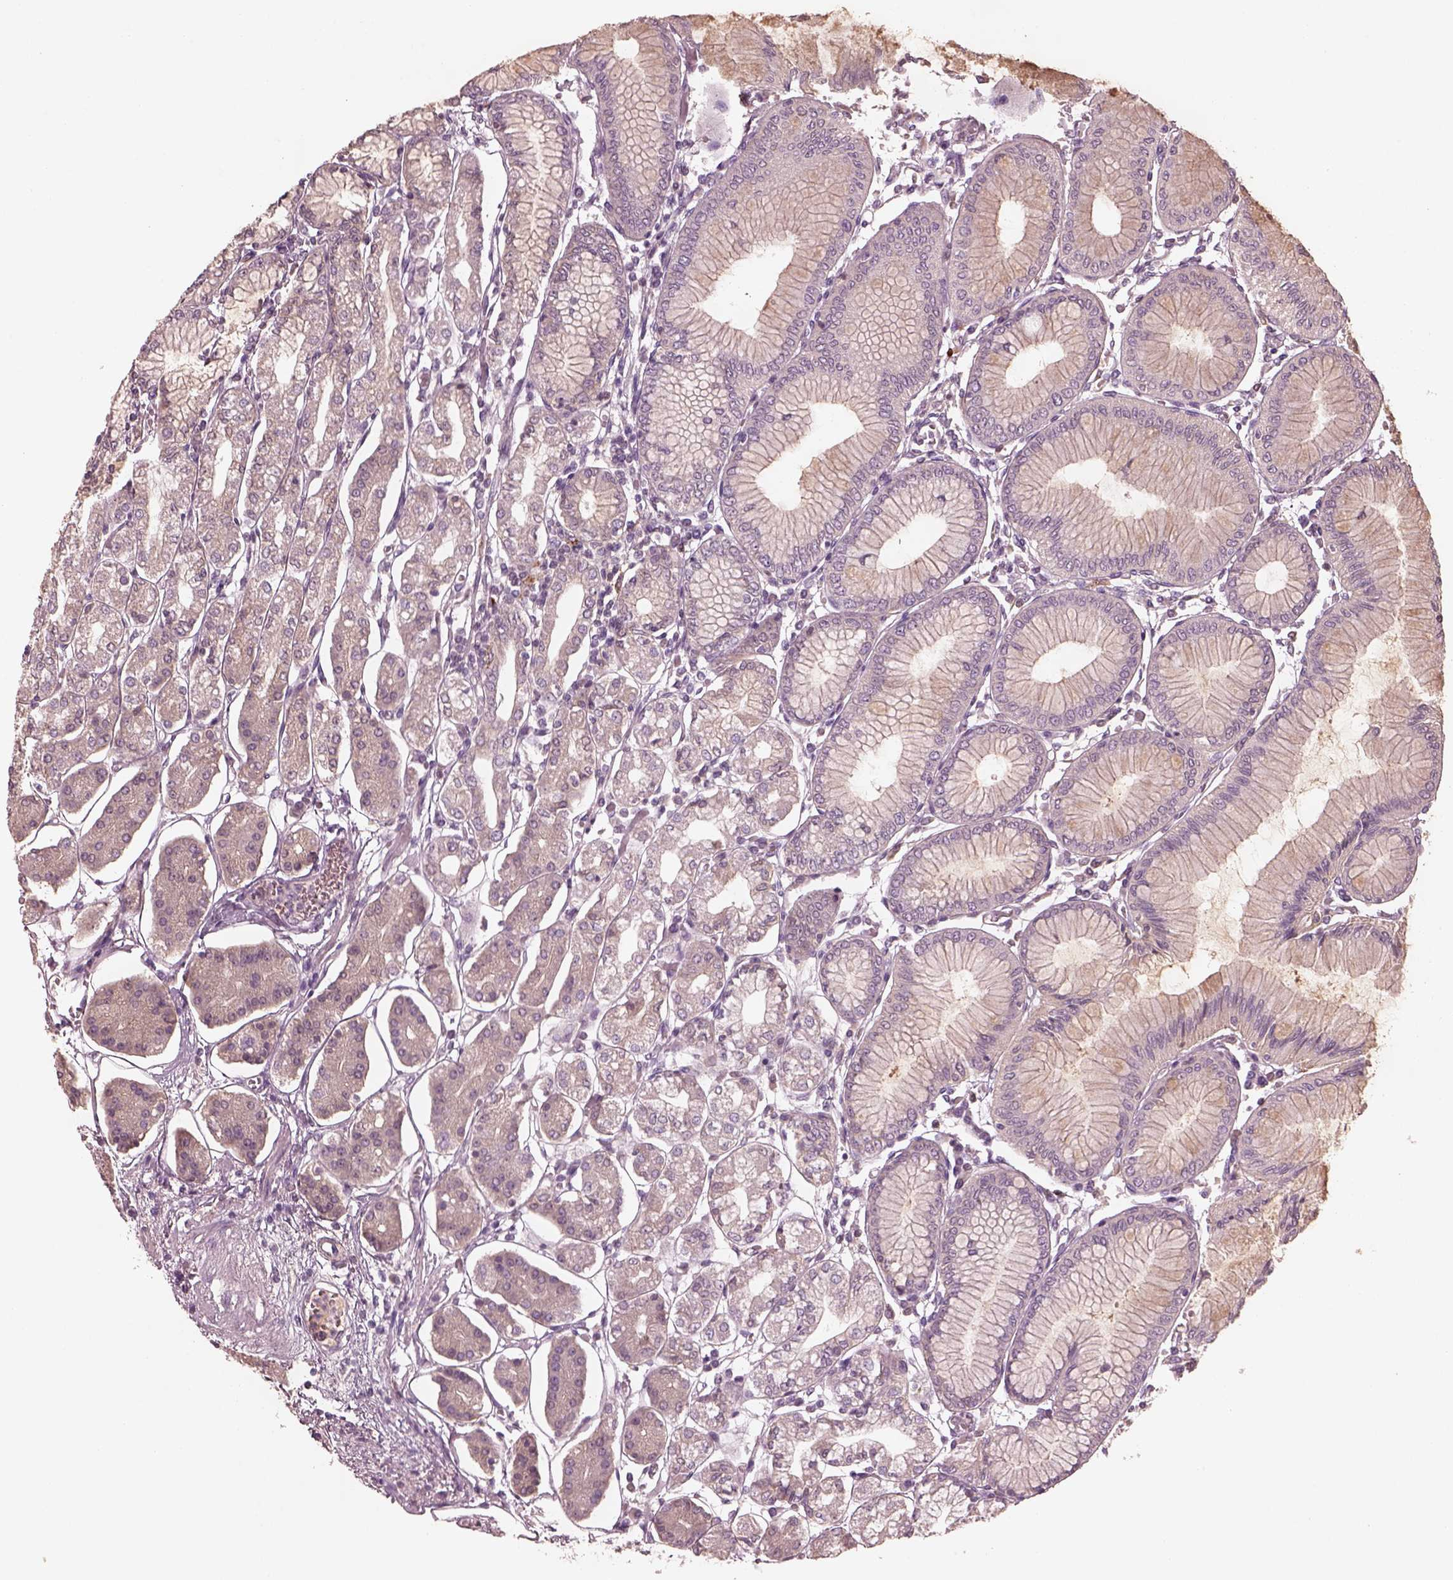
{"staining": {"intensity": "negative", "quantity": "none", "location": "none"}, "tissue": "stomach", "cell_type": "Glandular cells", "image_type": "normal", "snomed": [{"axis": "morphology", "description": "Normal tissue, NOS"}, {"axis": "topography", "description": "Skeletal muscle"}, {"axis": "topography", "description": "Stomach"}], "caption": "DAB (3,3'-diaminobenzidine) immunohistochemical staining of unremarkable human stomach demonstrates no significant staining in glandular cells.", "gene": "VWA5B1", "patient": {"sex": "female", "age": 57}}